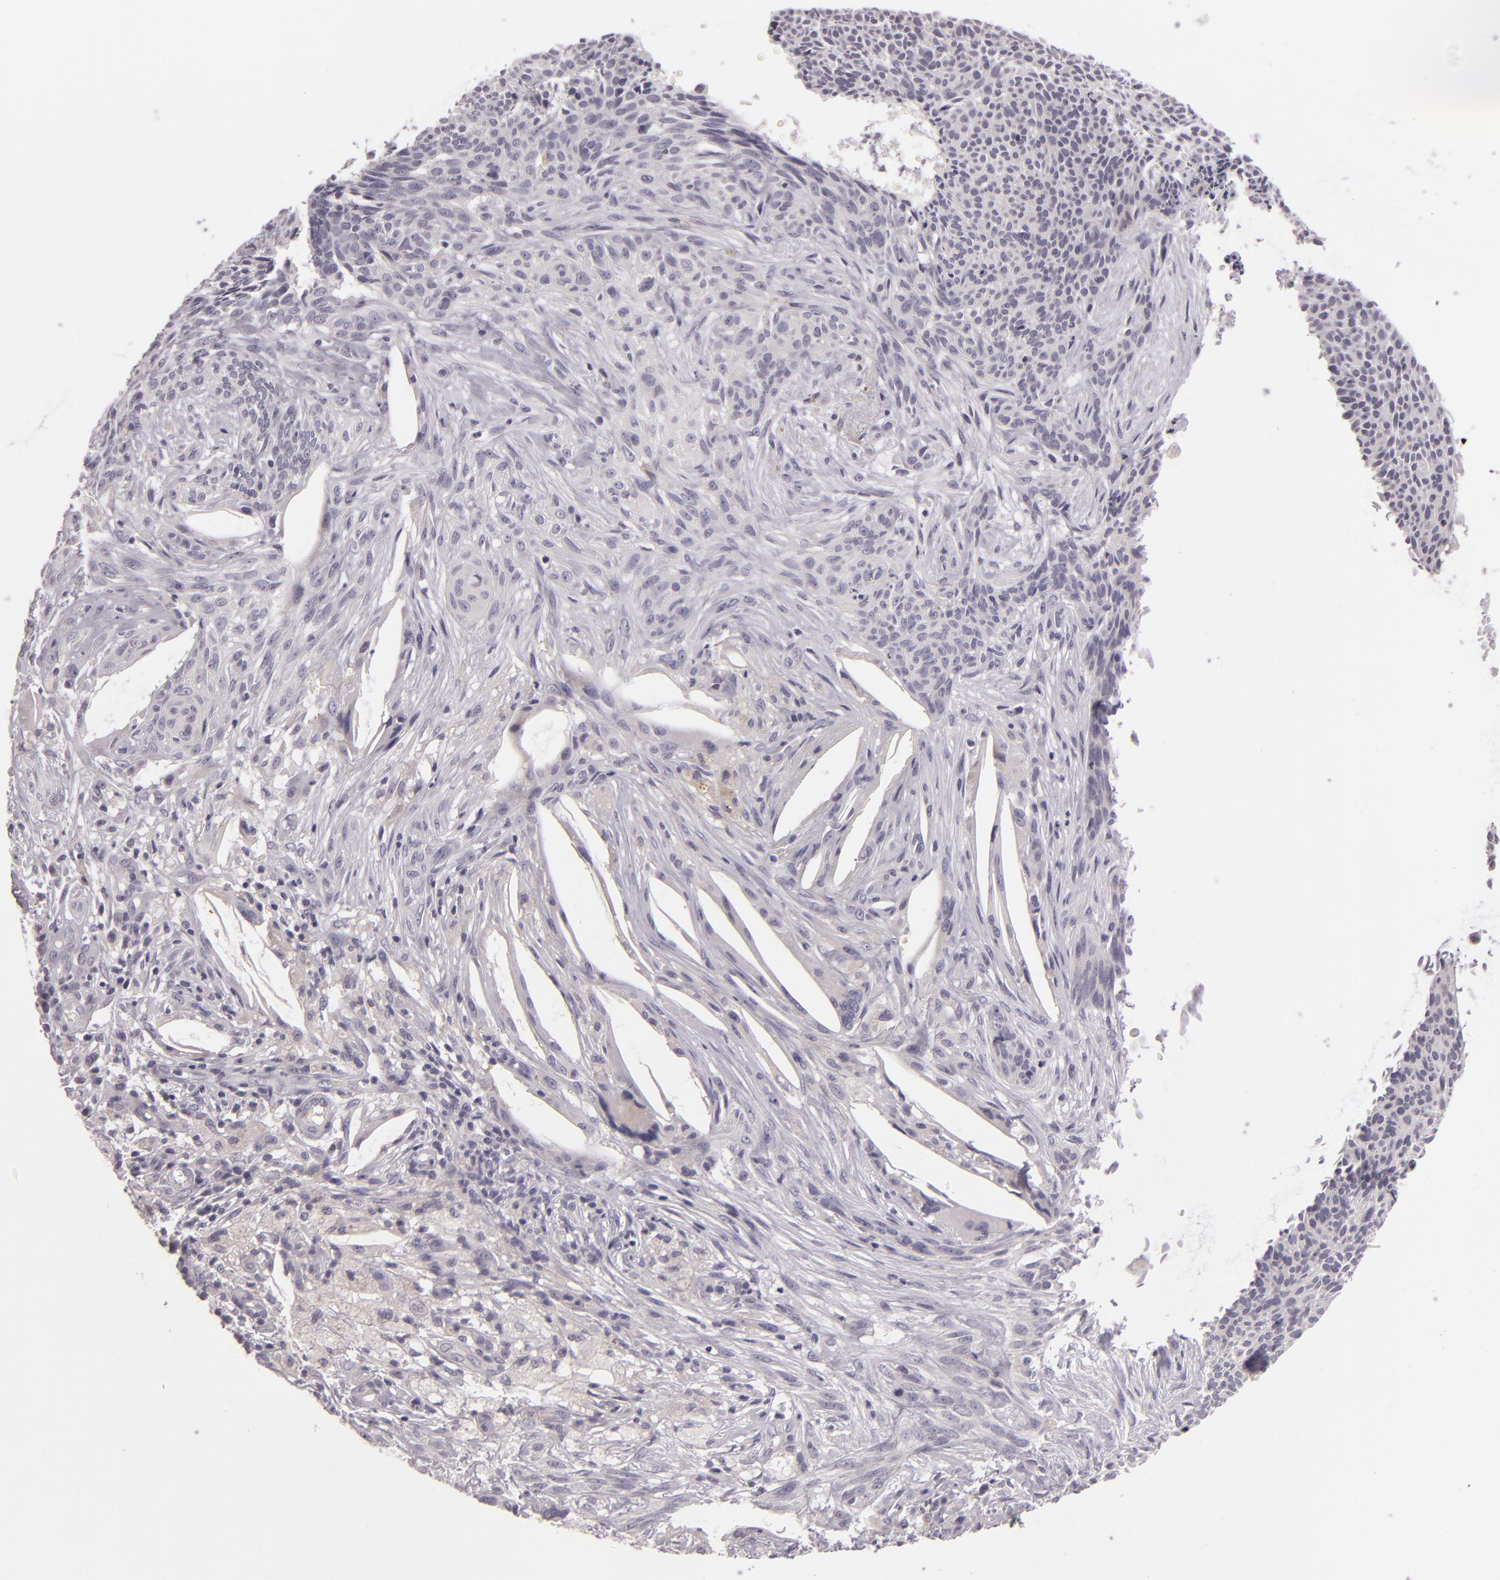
{"staining": {"intensity": "negative", "quantity": "none", "location": "none"}, "tissue": "skin cancer", "cell_type": "Tumor cells", "image_type": "cancer", "snomed": [{"axis": "morphology", "description": "Basal cell carcinoma"}, {"axis": "topography", "description": "Skin"}], "caption": "A histopathology image of basal cell carcinoma (skin) stained for a protein exhibits no brown staining in tumor cells.", "gene": "EGFL6", "patient": {"sex": "male", "age": 84}}